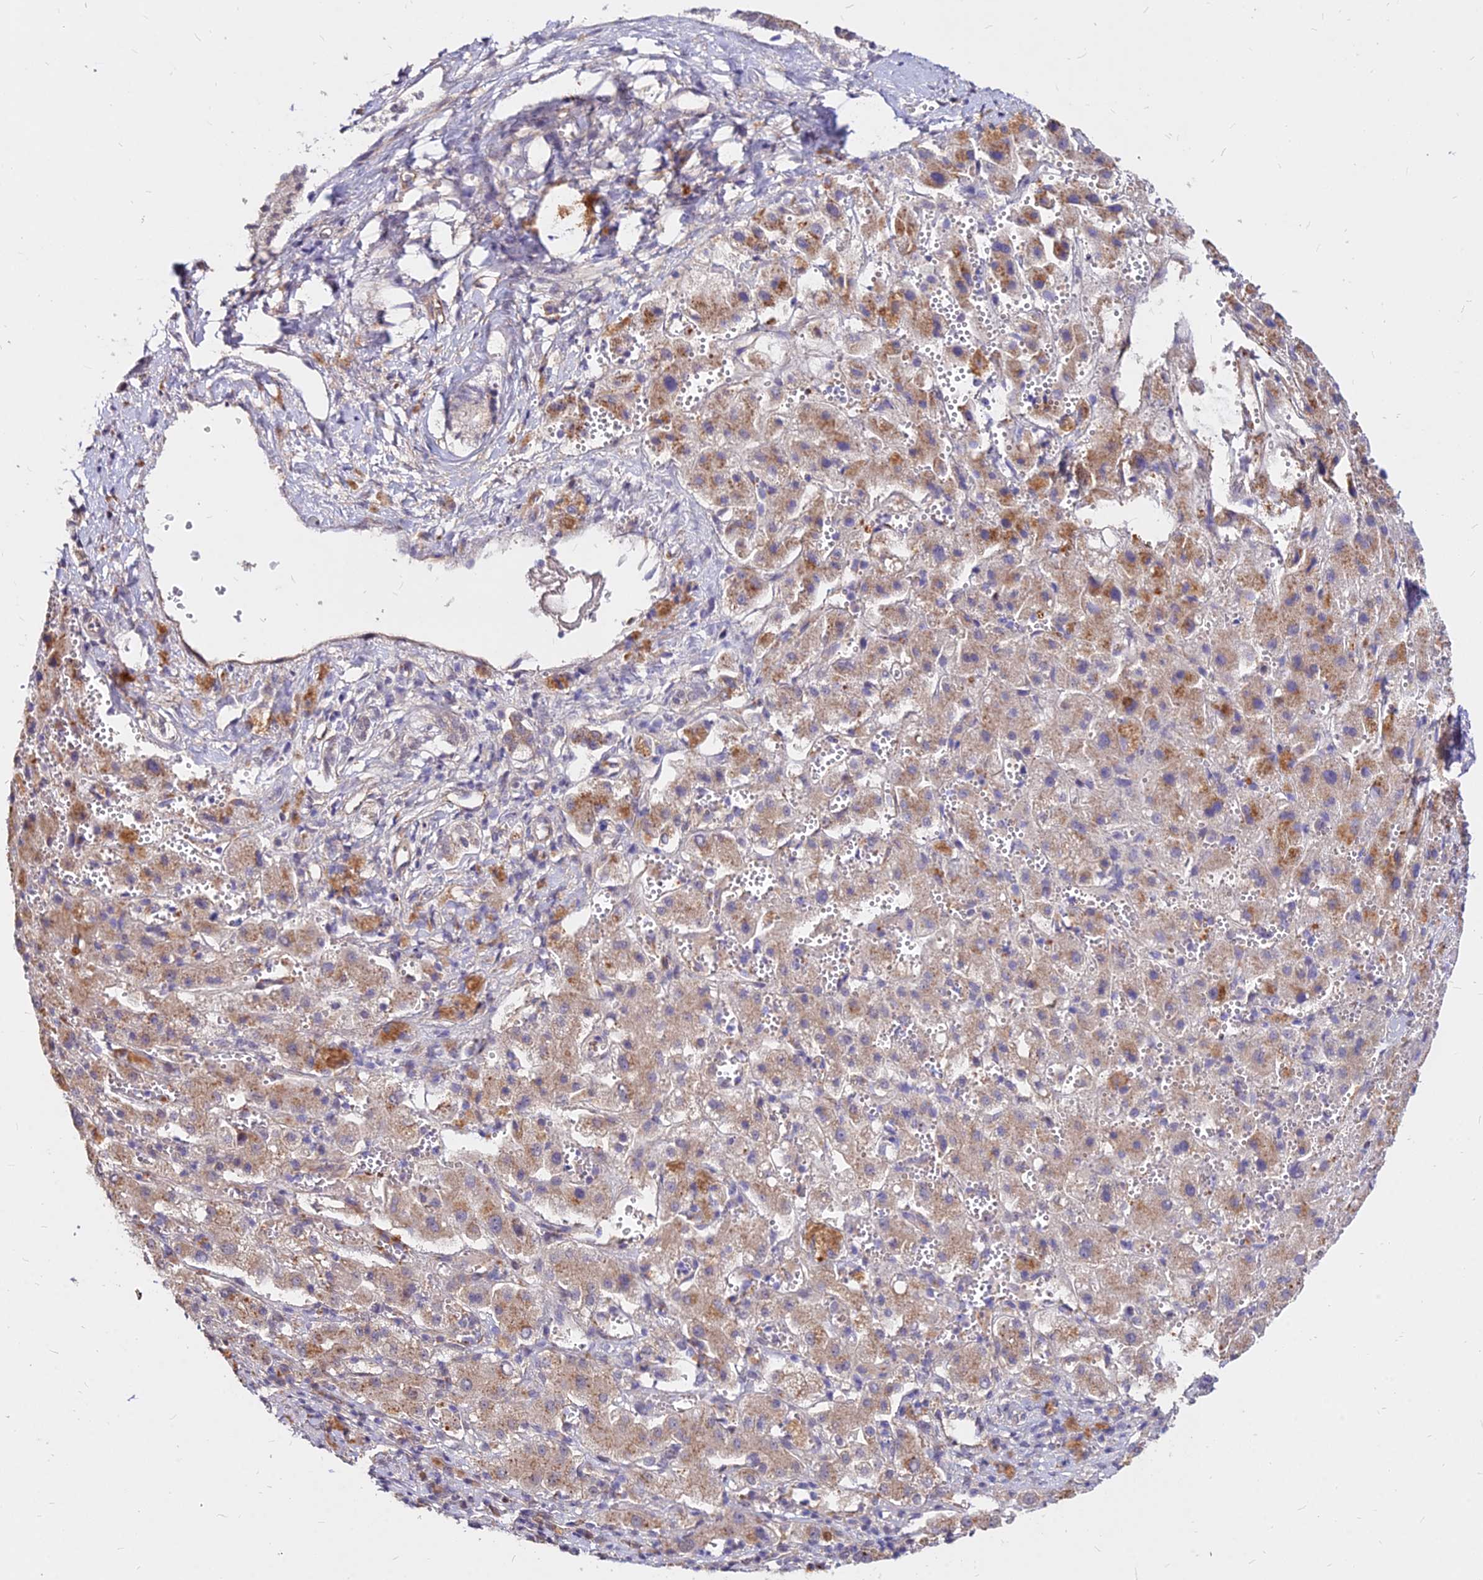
{"staining": {"intensity": "moderate", "quantity": "25%-75%", "location": "cytoplasmic/membranous"}, "tissue": "liver cancer", "cell_type": "Tumor cells", "image_type": "cancer", "snomed": [{"axis": "morphology", "description": "Carcinoma, Hepatocellular, NOS"}, {"axis": "topography", "description": "Liver"}], "caption": "The photomicrograph reveals a brown stain indicating the presence of a protein in the cytoplasmic/membranous of tumor cells in liver cancer (hepatocellular carcinoma). The staining was performed using DAB (3,3'-diaminobenzidine), with brown indicating positive protein expression. Nuclei are stained blue with hematoxylin.", "gene": "C11orf68", "patient": {"sex": "female", "age": 58}}